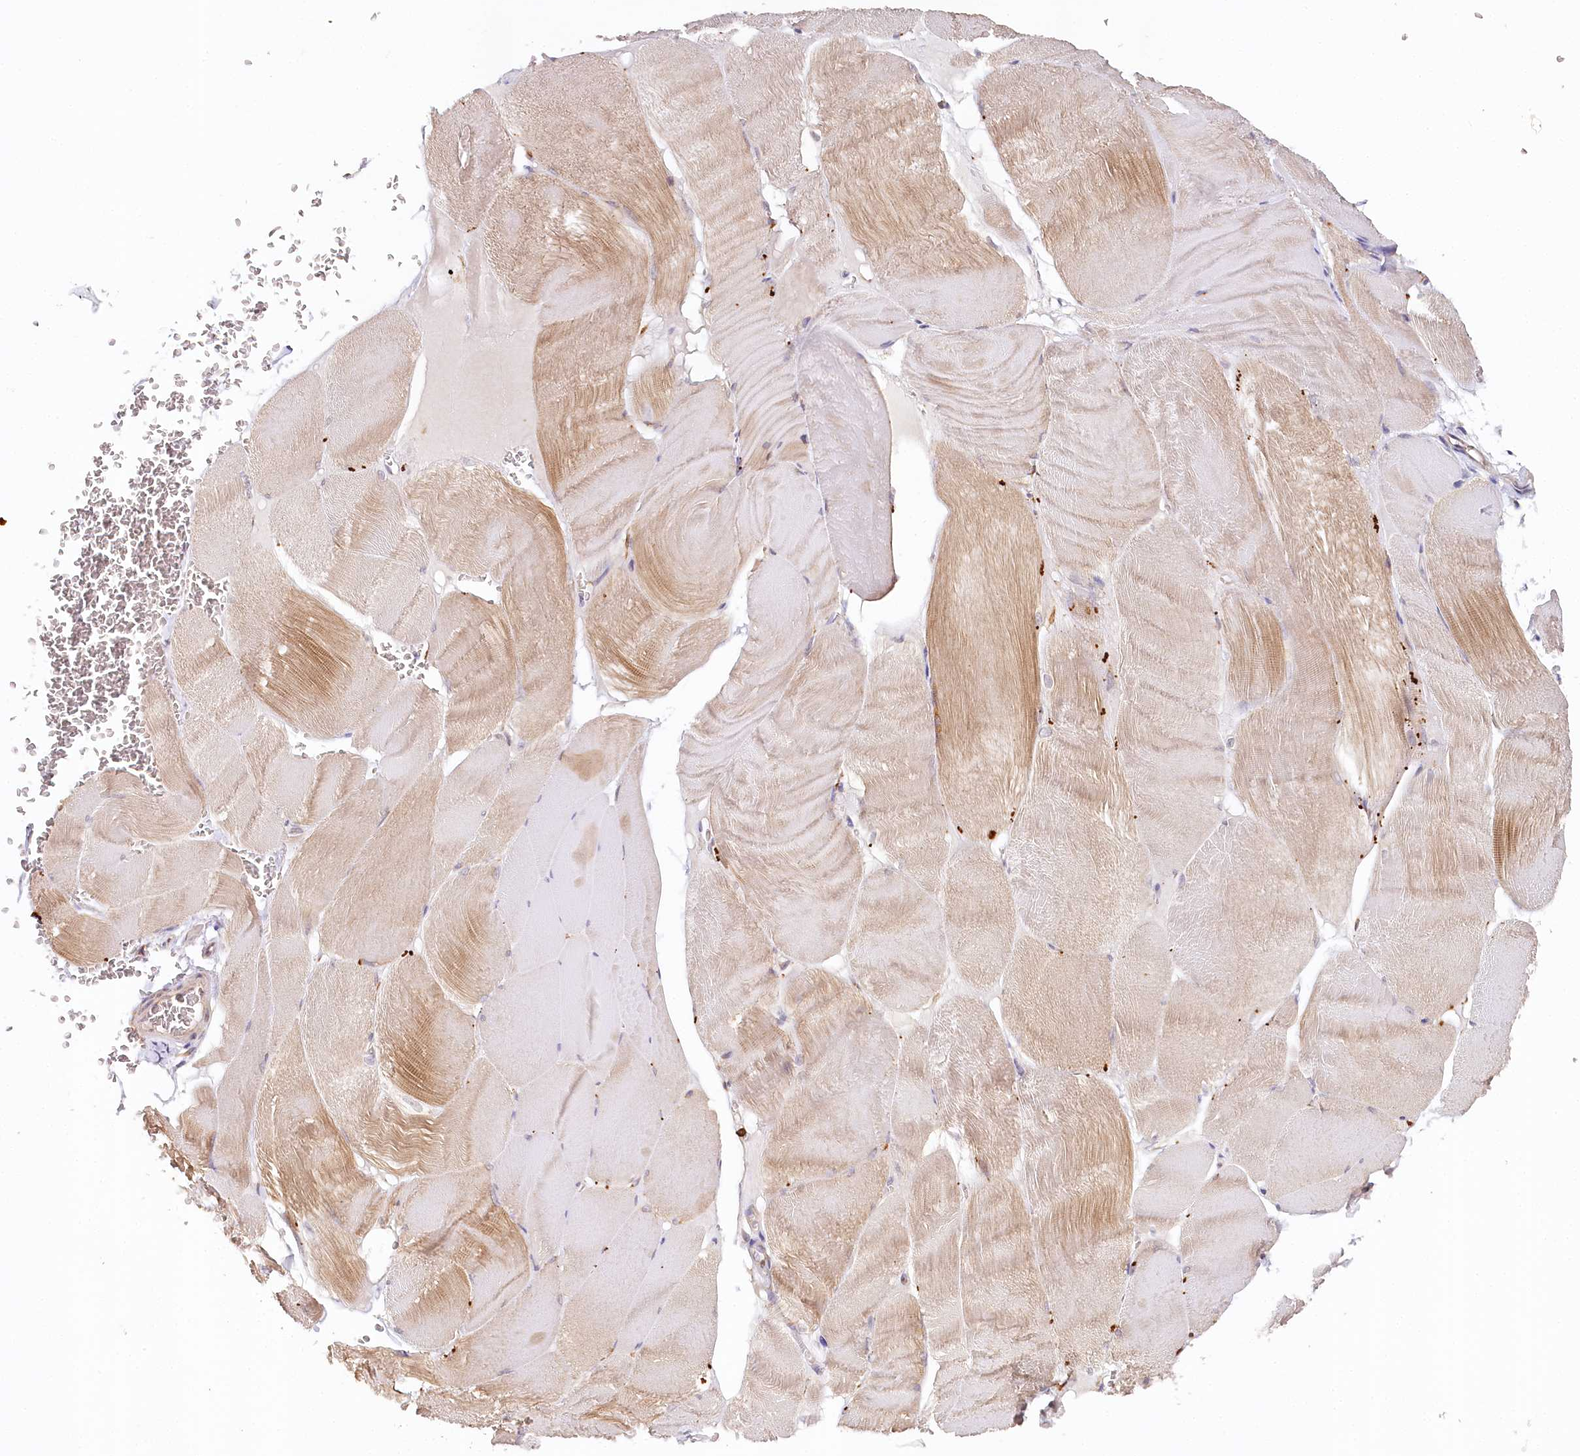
{"staining": {"intensity": "moderate", "quantity": "25%-75%", "location": "cytoplasmic/membranous"}, "tissue": "skeletal muscle", "cell_type": "Myocytes", "image_type": "normal", "snomed": [{"axis": "morphology", "description": "Normal tissue, NOS"}, {"axis": "morphology", "description": "Basal cell carcinoma"}, {"axis": "topography", "description": "Skeletal muscle"}], "caption": "Human skeletal muscle stained with a protein marker displays moderate staining in myocytes.", "gene": "VEGFA", "patient": {"sex": "female", "age": 64}}